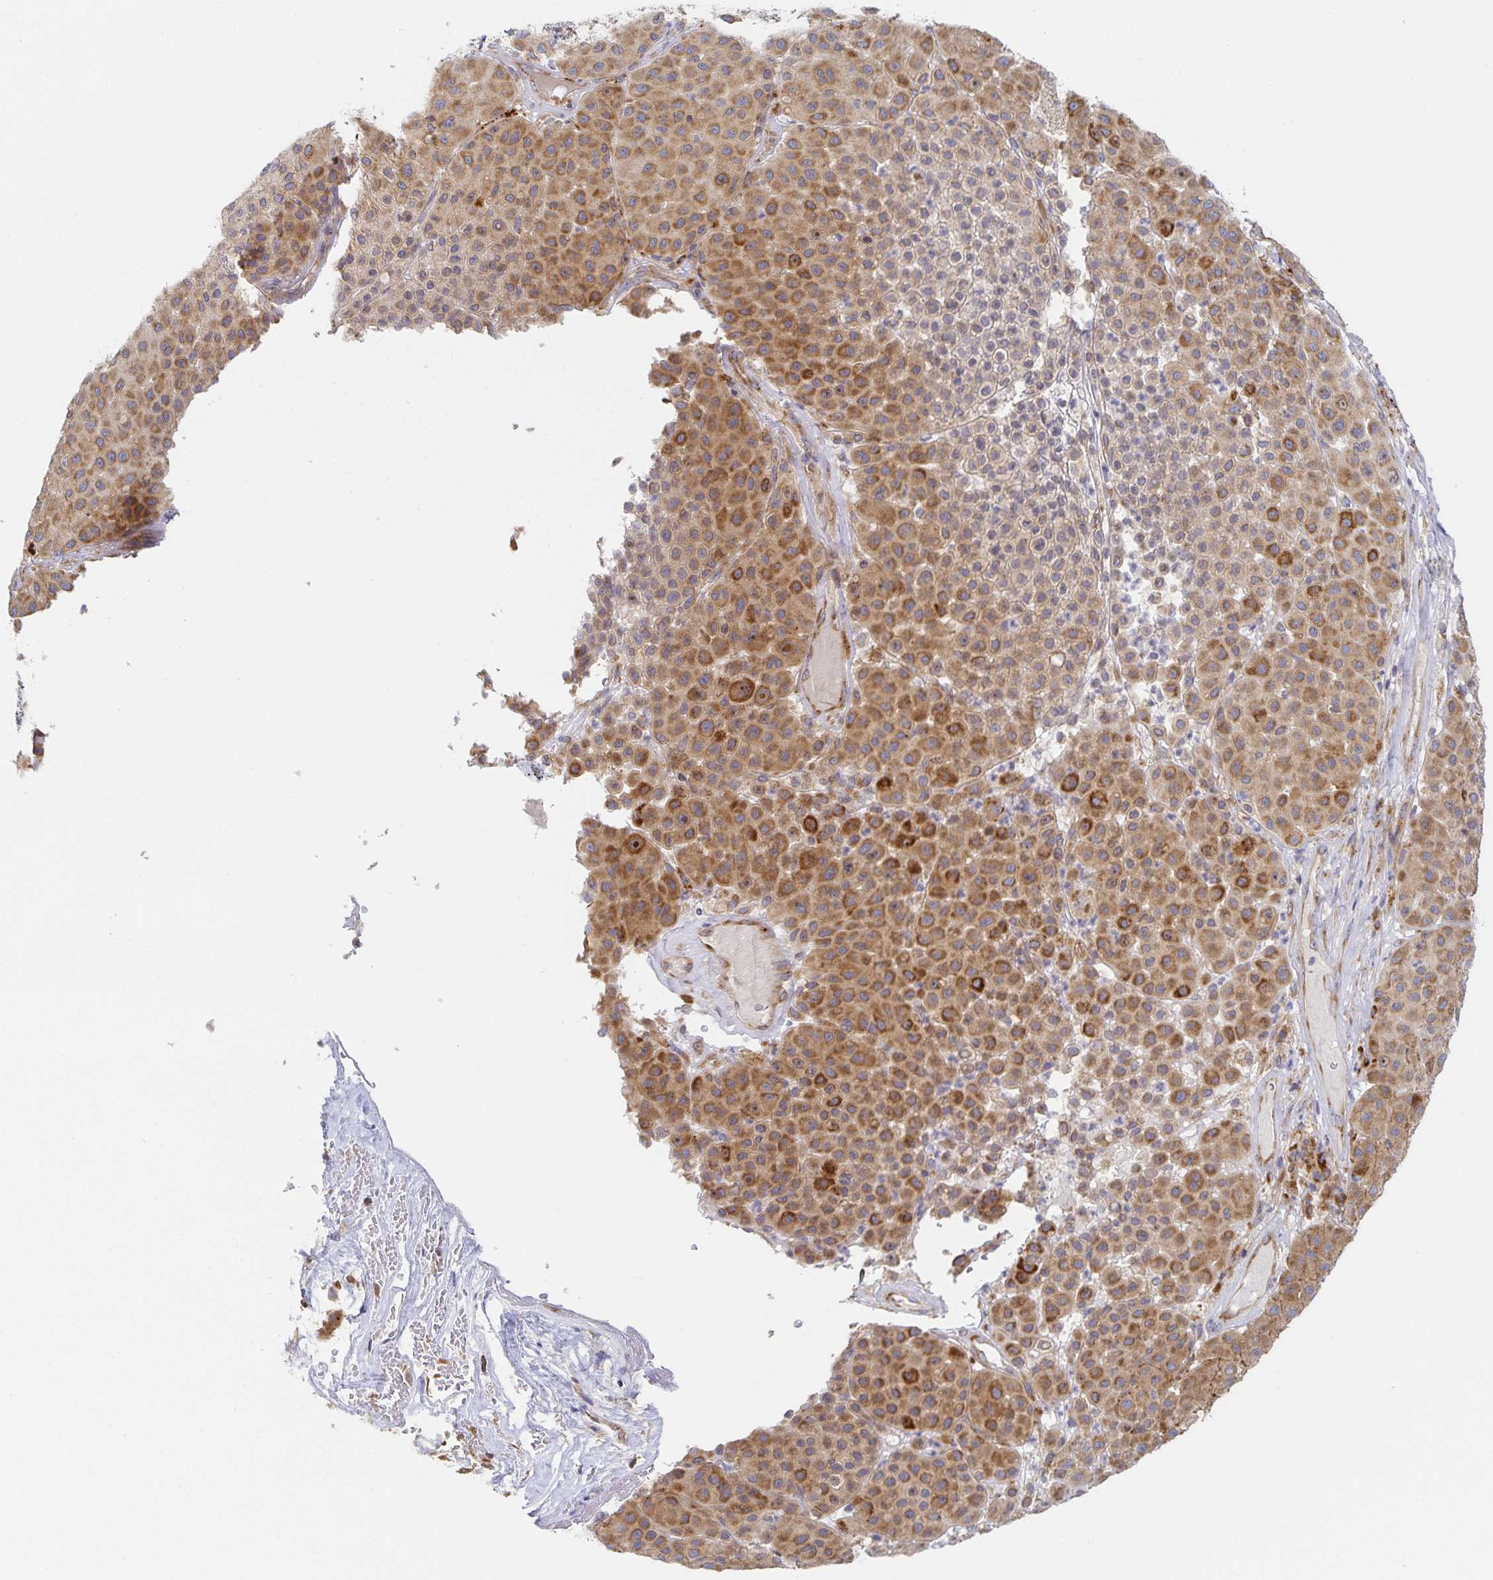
{"staining": {"intensity": "moderate", "quantity": ">75%", "location": "cytoplasmic/membranous"}, "tissue": "melanoma", "cell_type": "Tumor cells", "image_type": "cancer", "snomed": [{"axis": "morphology", "description": "Malignant melanoma, Metastatic site"}, {"axis": "topography", "description": "Smooth muscle"}], "caption": "Brown immunohistochemical staining in human malignant melanoma (metastatic site) displays moderate cytoplasmic/membranous staining in about >75% of tumor cells. Nuclei are stained in blue.", "gene": "NOMO1", "patient": {"sex": "male", "age": 41}}